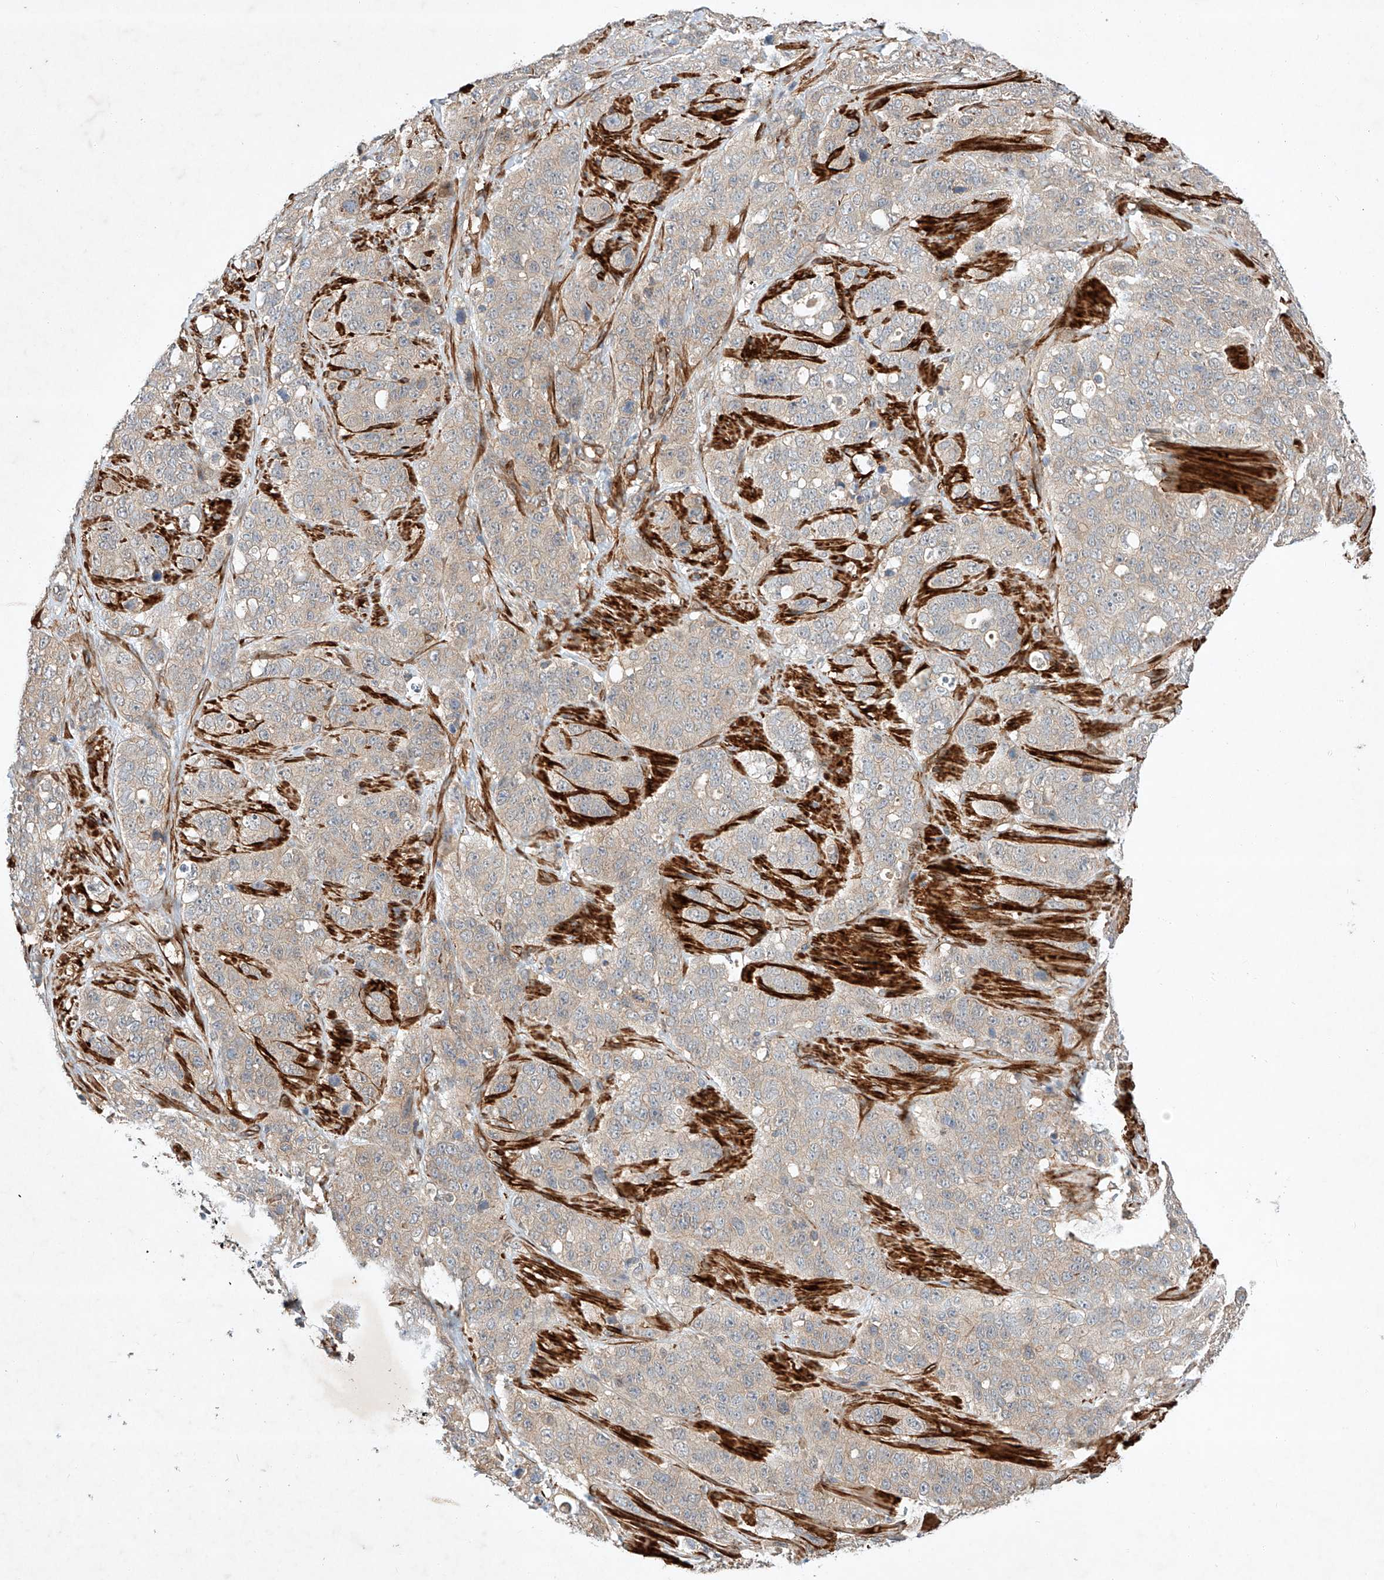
{"staining": {"intensity": "negative", "quantity": "none", "location": "none"}, "tissue": "stomach cancer", "cell_type": "Tumor cells", "image_type": "cancer", "snomed": [{"axis": "morphology", "description": "Adenocarcinoma, NOS"}, {"axis": "topography", "description": "Stomach"}], "caption": "High power microscopy micrograph of an immunohistochemistry photomicrograph of stomach cancer (adenocarcinoma), revealing no significant expression in tumor cells.", "gene": "ARHGAP33", "patient": {"sex": "male", "age": 48}}